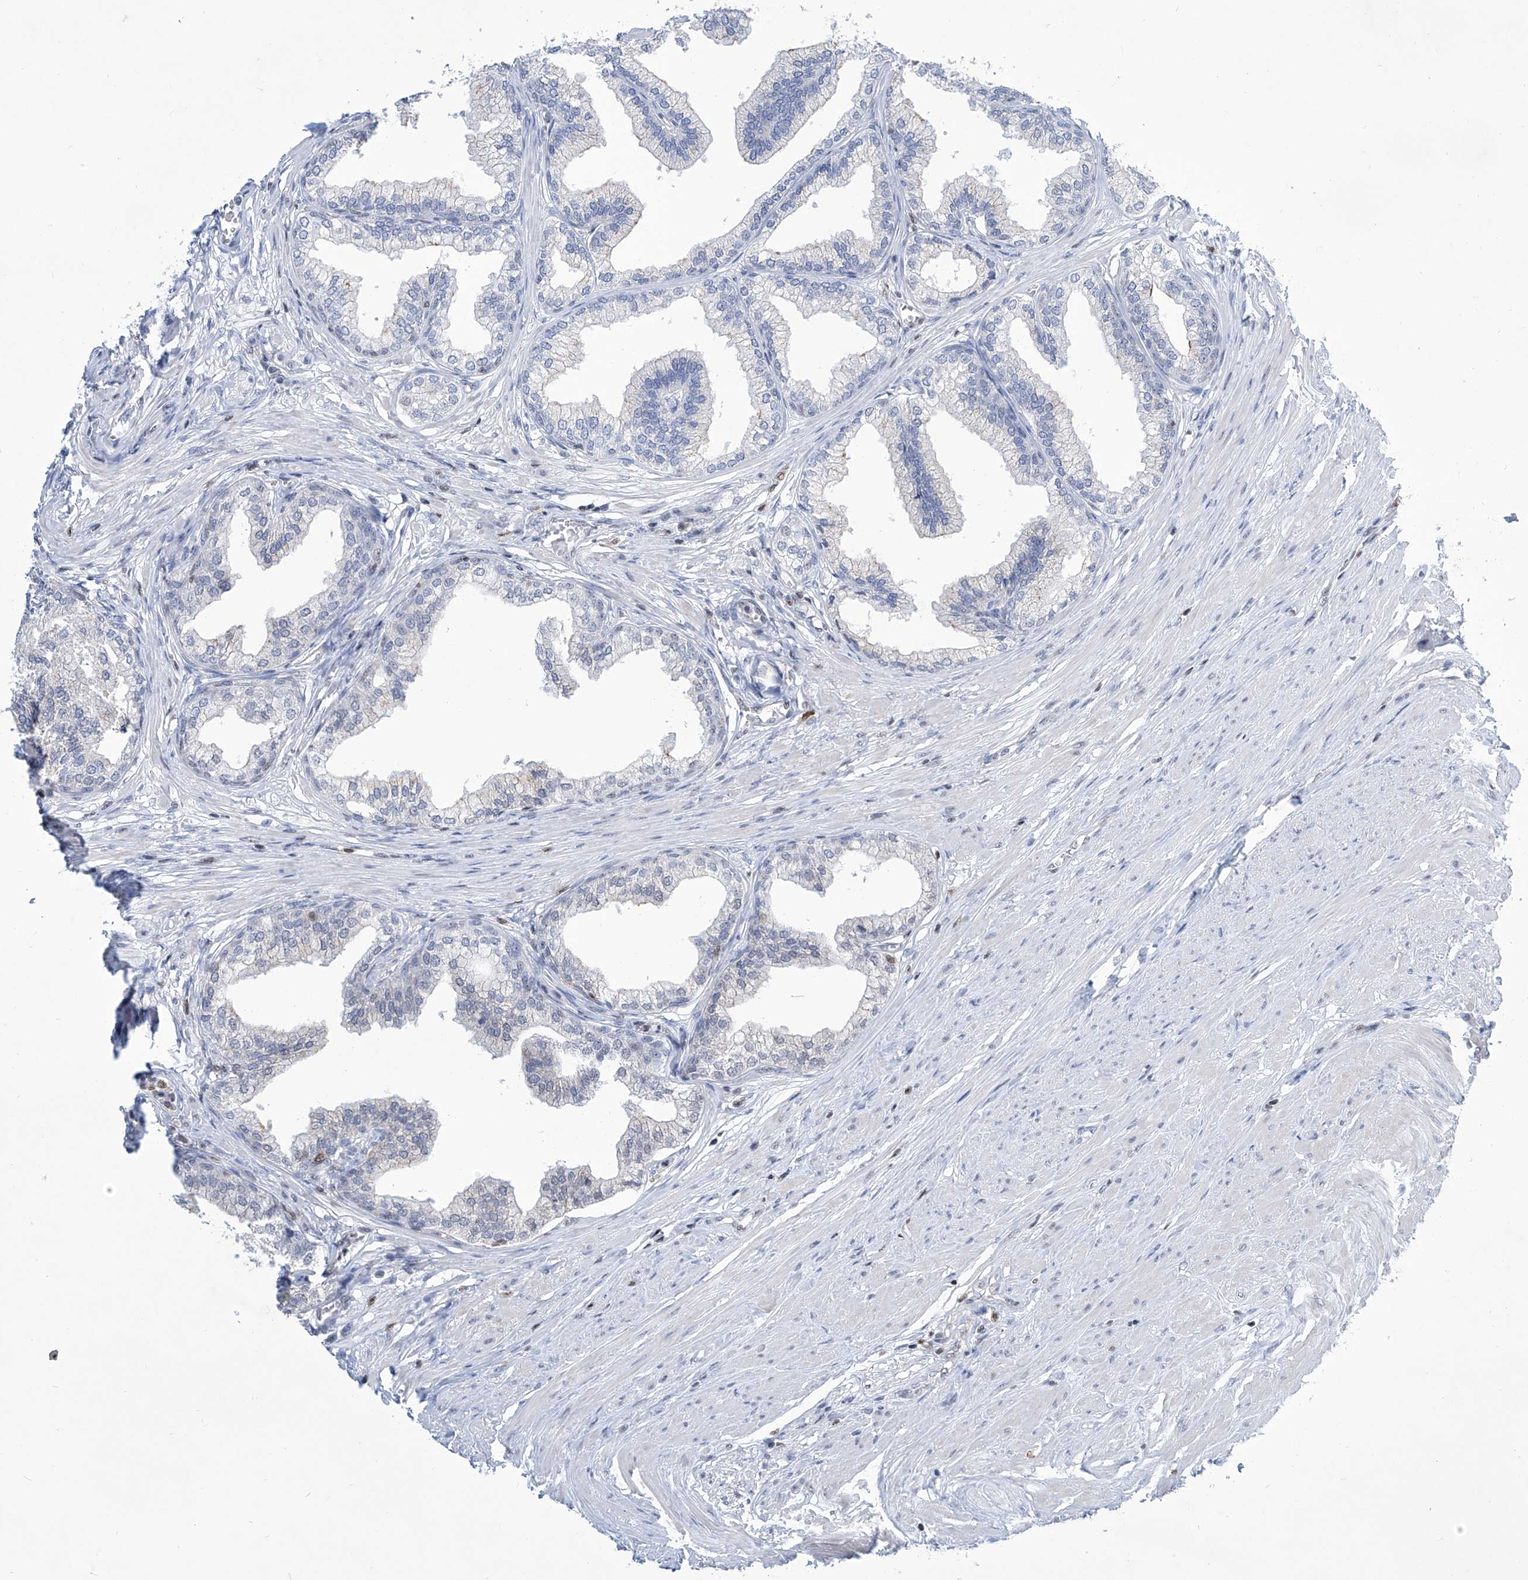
{"staining": {"intensity": "negative", "quantity": "none", "location": "none"}, "tissue": "prostate", "cell_type": "Glandular cells", "image_type": "normal", "snomed": [{"axis": "morphology", "description": "Normal tissue, NOS"}, {"axis": "morphology", "description": "Urothelial carcinoma, Low grade"}, {"axis": "topography", "description": "Urinary bladder"}, {"axis": "topography", "description": "Prostate"}], "caption": "A photomicrograph of prostate stained for a protein displays no brown staining in glandular cells. Brightfield microscopy of immunohistochemistry stained with DAB (brown) and hematoxylin (blue), captured at high magnification.", "gene": "SREBF2", "patient": {"sex": "male", "age": 60}}